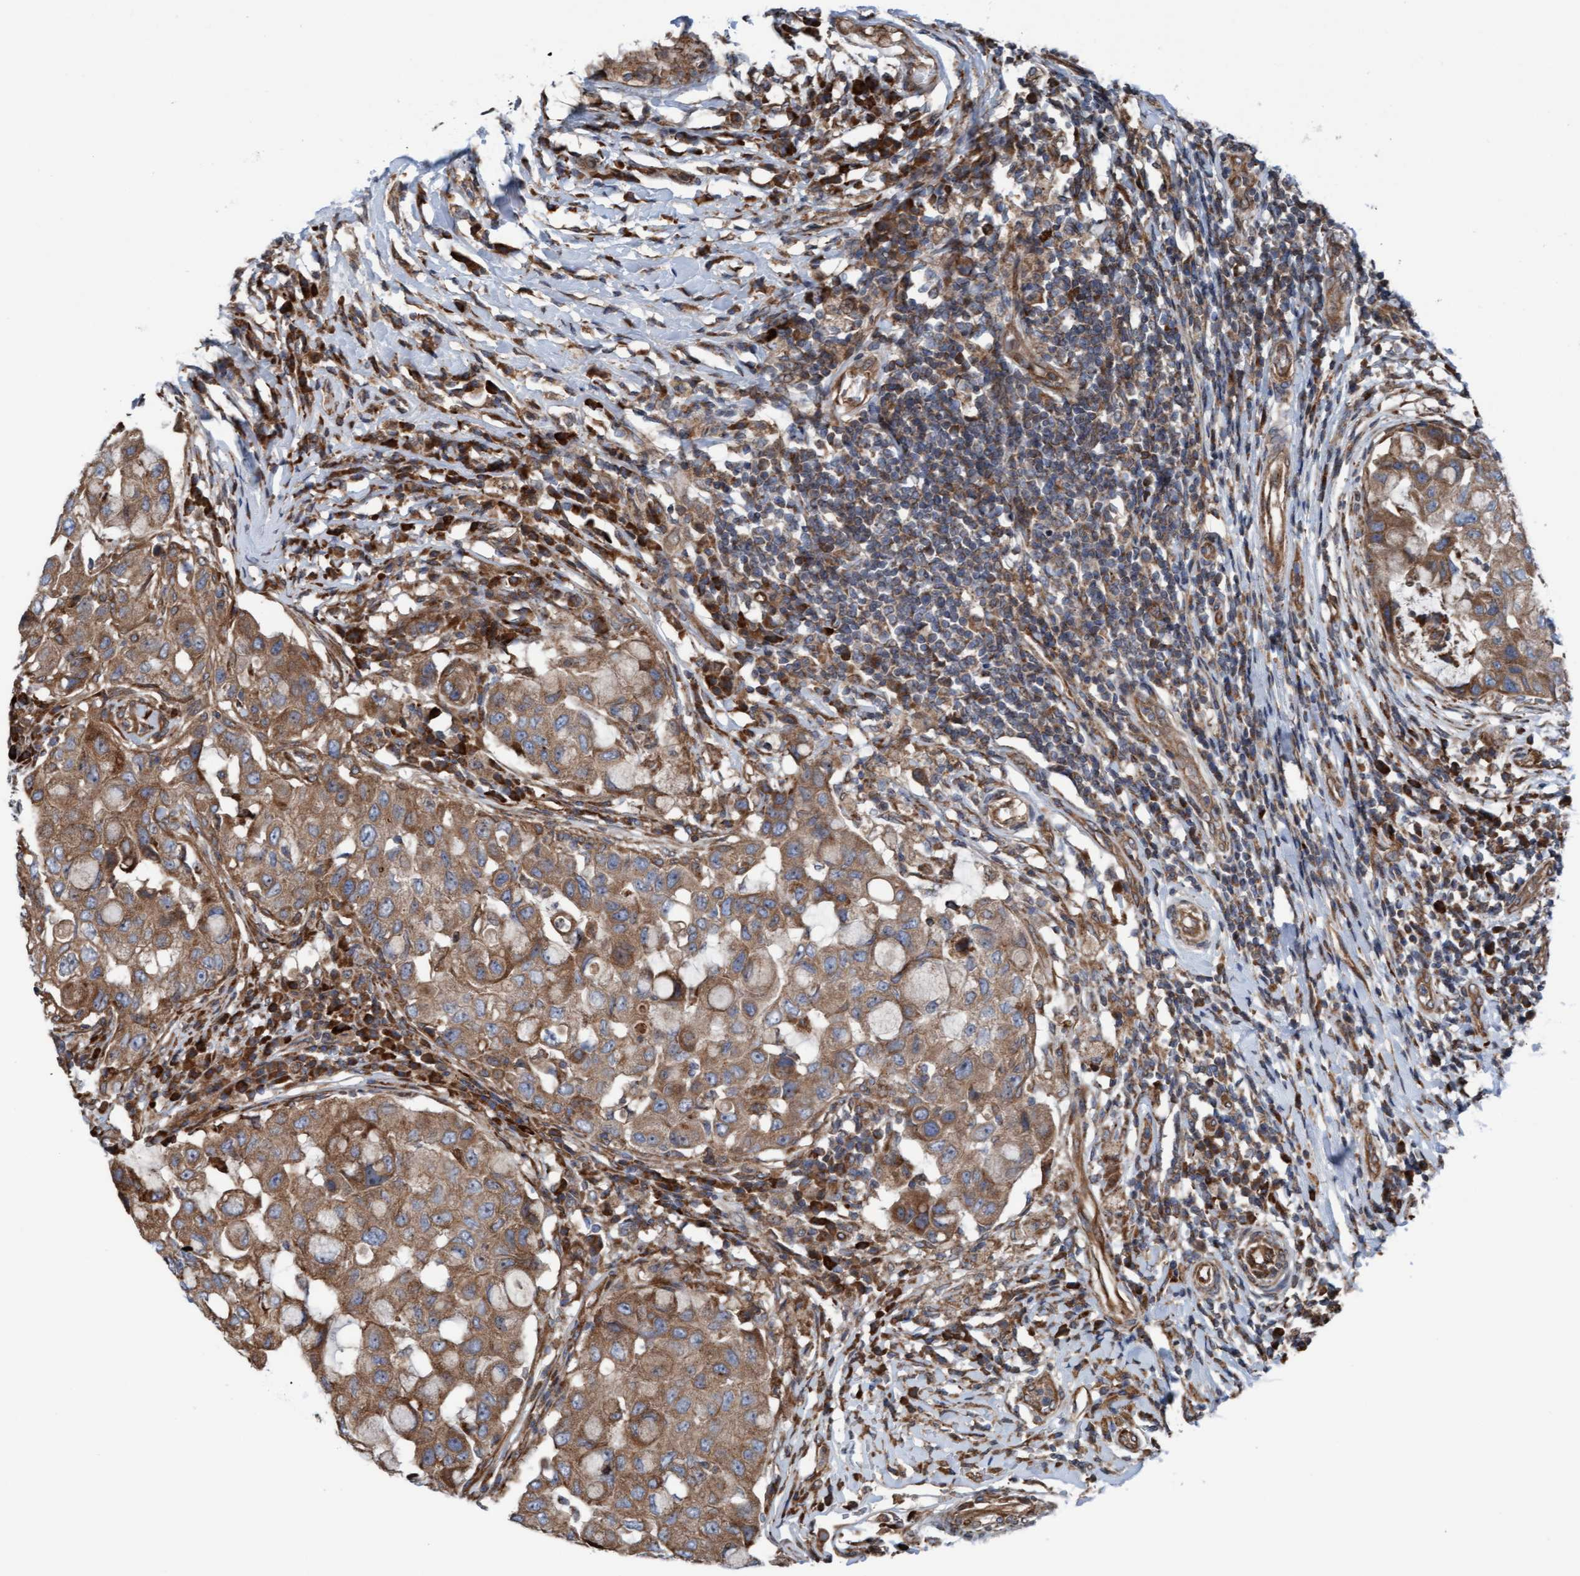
{"staining": {"intensity": "moderate", "quantity": ">75%", "location": "cytoplasmic/membranous"}, "tissue": "breast cancer", "cell_type": "Tumor cells", "image_type": "cancer", "snomed": [{"axis": "morphology", "description": "Duct carcinoma"}, {"axis": "topography", "description": "Breast"}], "caption": "Protein expression by immunohistochemistry reveals moderate cytoplasmic/membranous expression in approximately >75% of tumor cells in breast cancer.", "gene": "RAP1GAP2", "patient": {"sex": "female", "age": 27}}